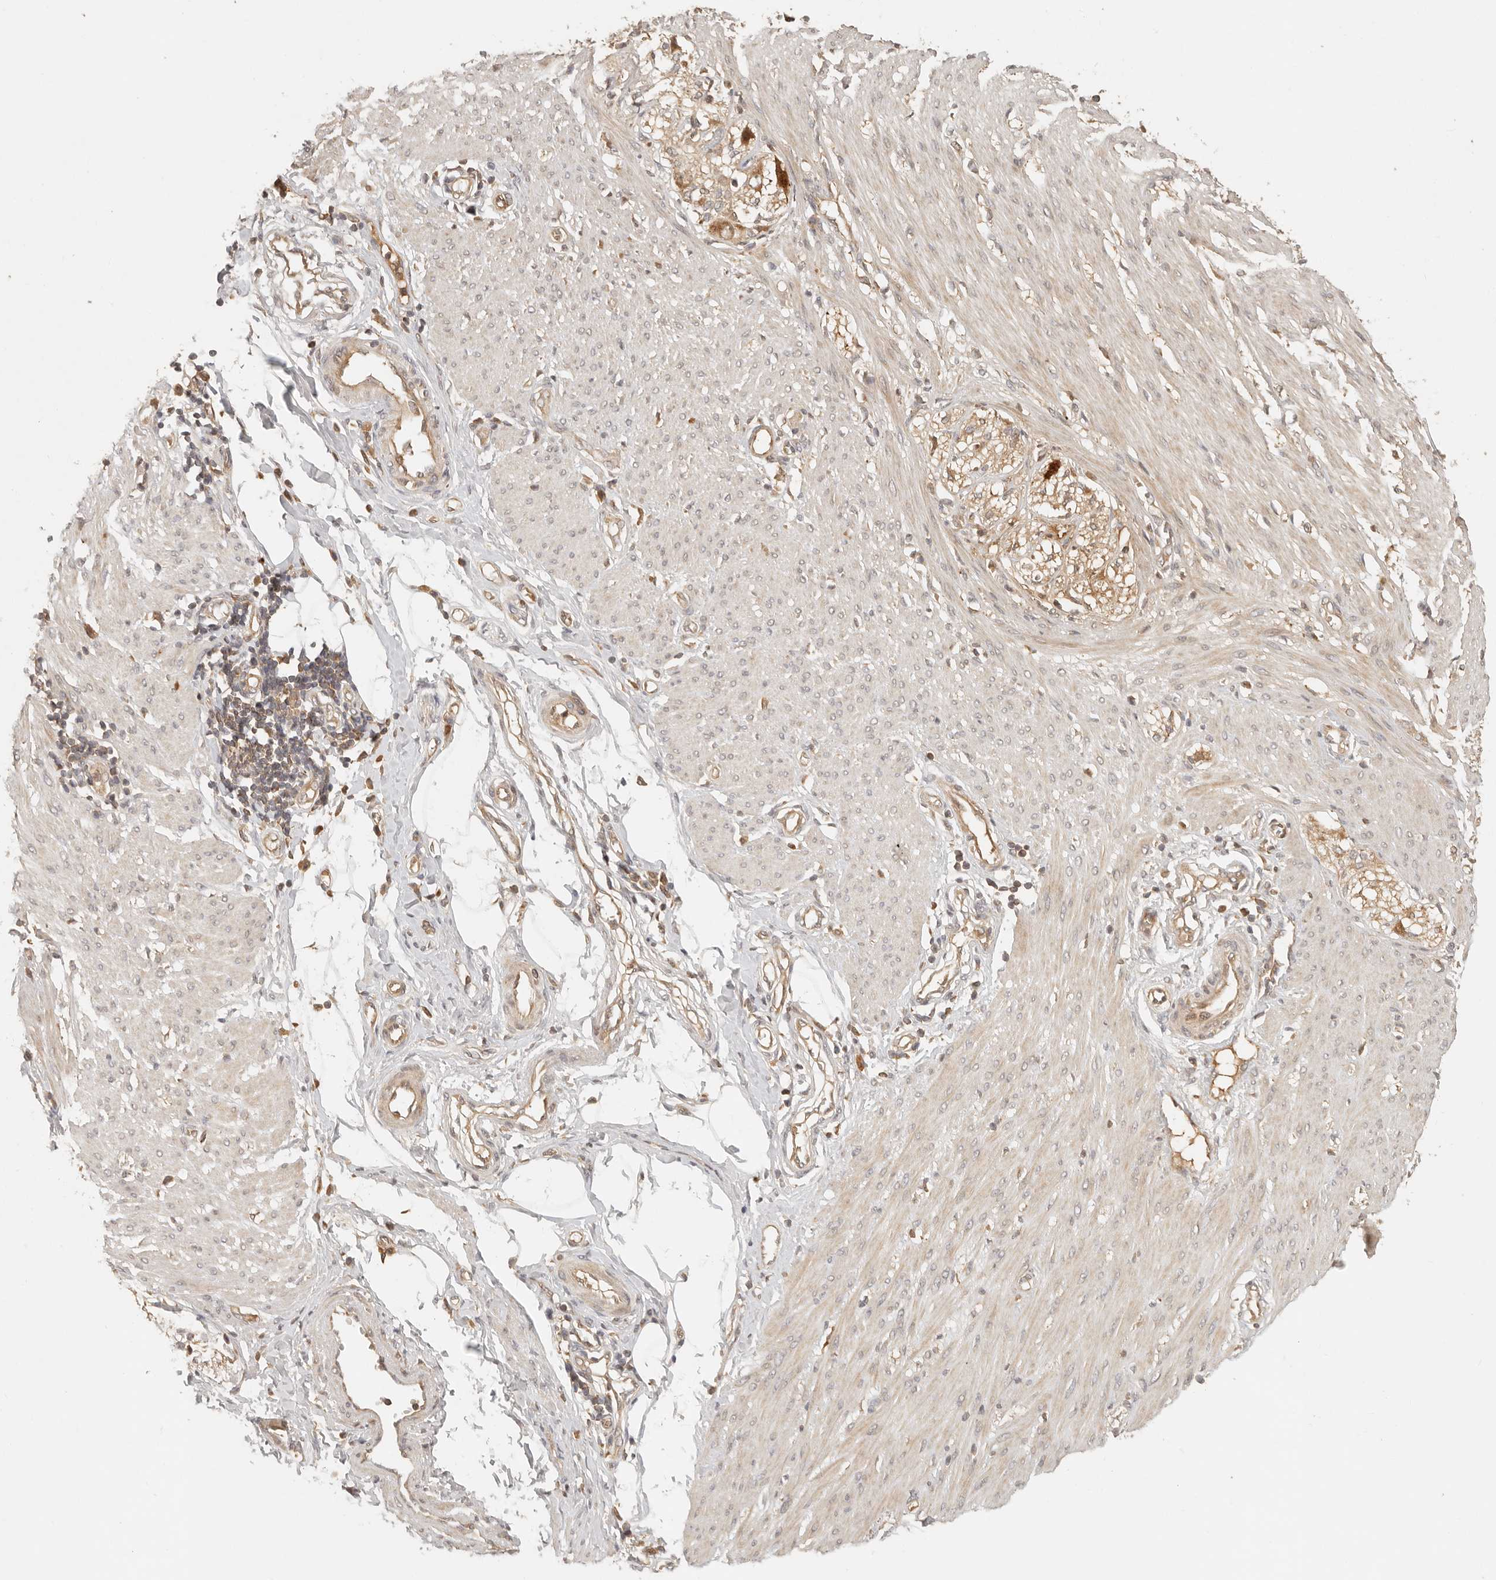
{"staining": {"intensity": "weak", "quantity": ">75%", "location": "cytoplasmic/membranous"}, "tissue": "smooth muscle", "cell_type": "Smooth muscle cells", "image_type": "normal", "snomed": [{"axis": "morphology", "description": "Normal tissue, NOS"}, {"axis": "morphology", "description": "Adenocarcinoma, NOS"}, {"axis": "topography", "description": "Colon"}, {"axis": "topography", "description": "Peripheral nerve tissue"}], "caption": "Immunohistochemistry histopathology image of benign human smooth muscle stained for a protein (brown), which demonstrates low levels of weak cytoplasmic/membranous expression in approximately >75% of smooth muscle cells.", "gene": "ANKRD61", "patient": {"sex": "male", "age": 14}}